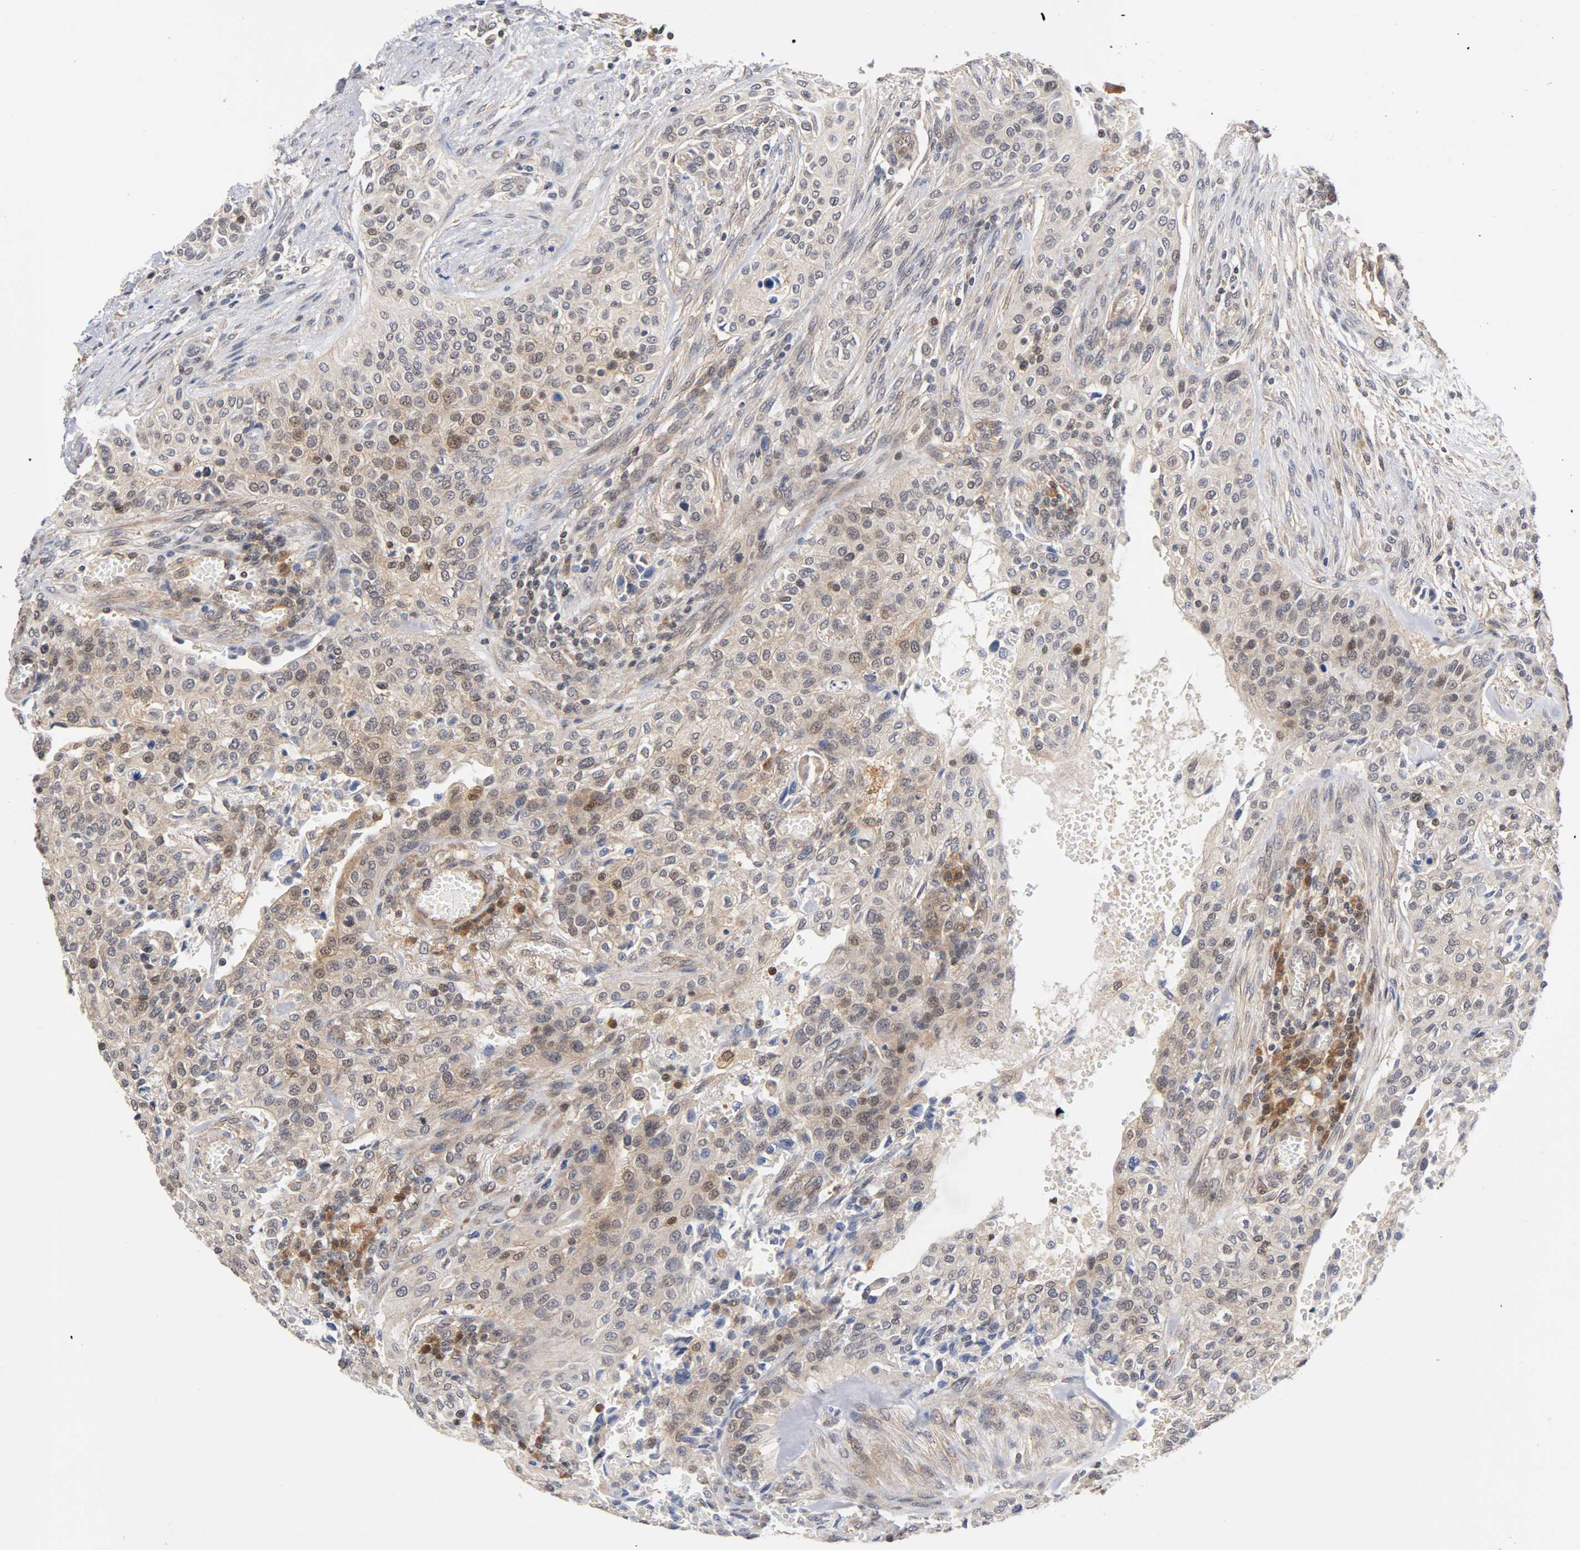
{"staining": {"intensity": "weak", "quantity": "25%-75%", "location": "cytoplasmic/membranous,nuclear"}, "tissue": "urothelial cancer", "cell_type": "Tumor cells", "image_type": "cancer", "snomed": [{"axis": "morphology", "description": "Urothelial carcinoma, High grade"}, {"axis": "topography", "description": "Urinary bladder"}], "caption": "This histopathology image demonstrates high-grade urothelial carcinoma stained with immunohistochemistry (IHC) to label a protein in brown. The cytoplasmic/membranous and nuclear of tumor cells show weak positivity for the protein. Nuclei are counter-stained blue.", "gene": "UBE2M", "patient": {"sex": "male", "age": 74}}